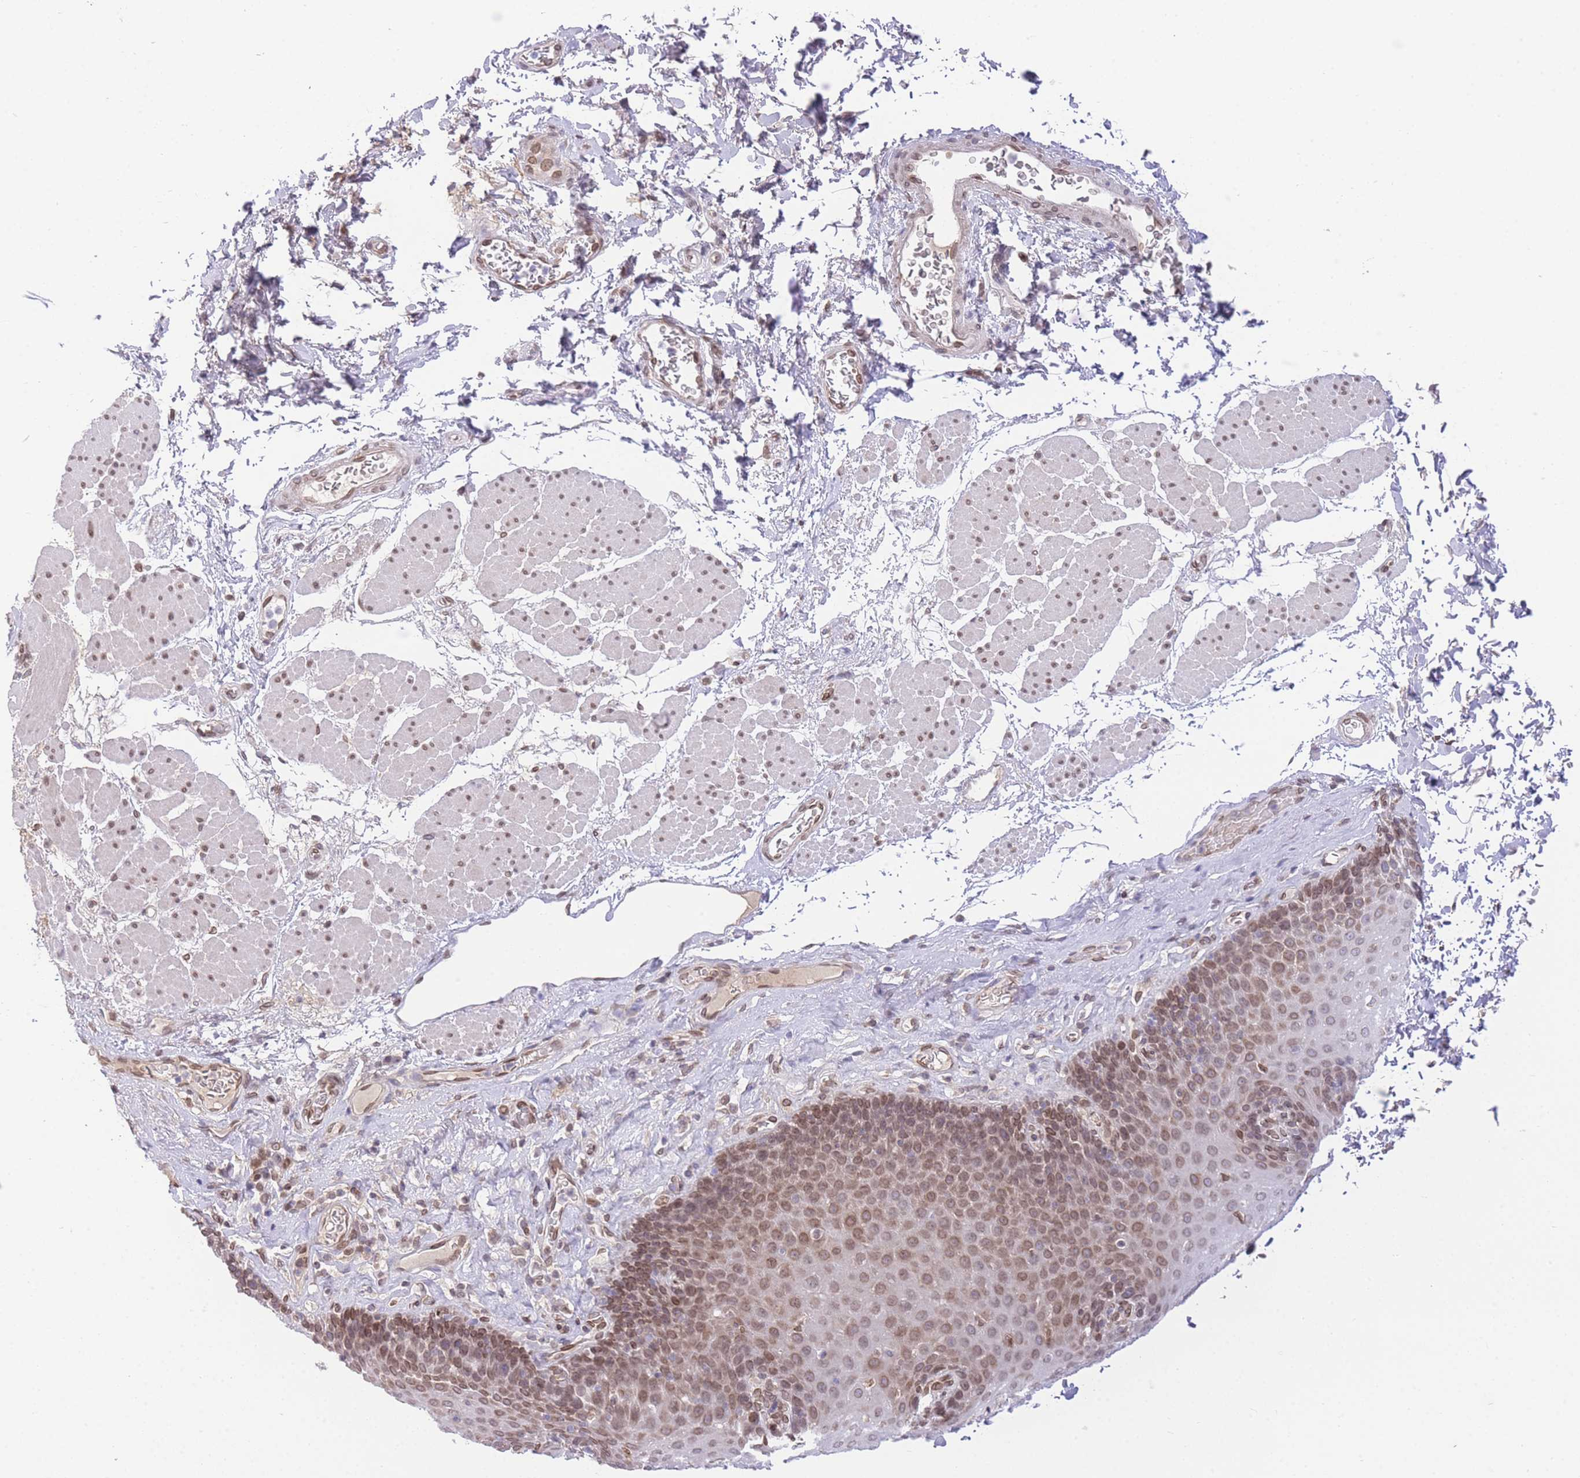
{"staining": {"intensity": "moderate", "quantity": ">75%", "location": "nuclear"}, "tissue": "esophagus", "cell_type": "Squamous epithelial cells", "image_type": "normal", "snomed": [{"axis": "morphology", "description": "Normal tissue, NOS"}, {"axis": "topography", "description": "Esophagus"}], "caption": "Esophagus stained with DAB (3,3'-diaminobenzidine) immunohistochemistry exhibits medium levels of moderate nuclear expression in approximately >75% of squamous epithelial cells.", "gene": "OR10AD1", "patient": {"sex": "female", "age": 66}}